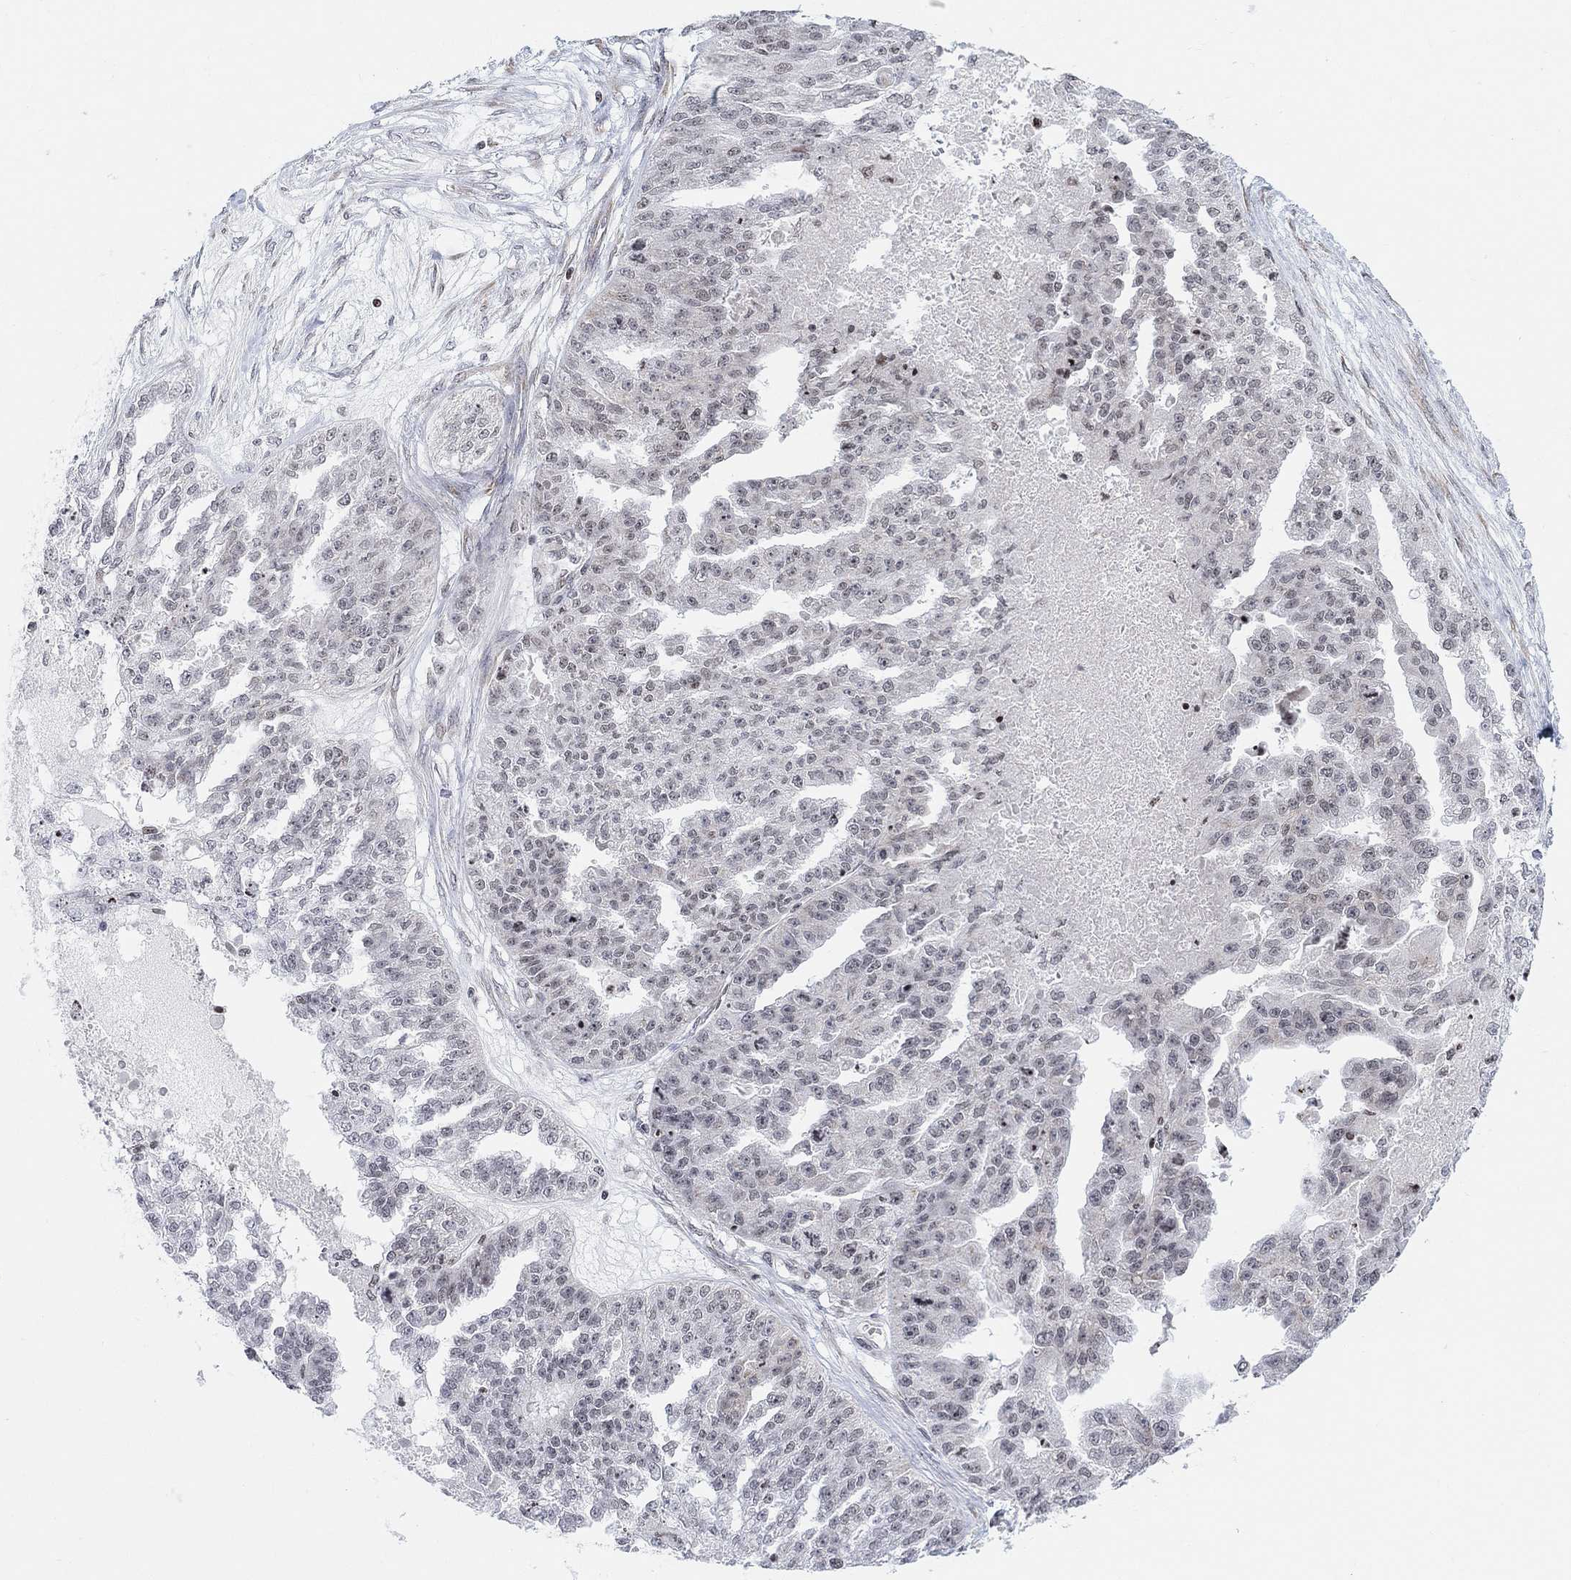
{"staining": {"intensity": "negative", "quantity": "none", "location": "none"}, "tissue": "ovarian cancer", "cell_type": "Tumor cells", "image_type": "cancer", "snomed": [{"axis": "morphology", "description": "Cystadenocarcinoma, serous, NOS"}, {"axis": "topography", "description": "Ovary"}], "caption": "Tumor cells are negative for protein expression in human ovarian cancer (serous cystadenocarcinoma). (DAB IHC, high magnification).", "gene": "ABHD14A", "patient": {"sex": "female", "age": 58}}